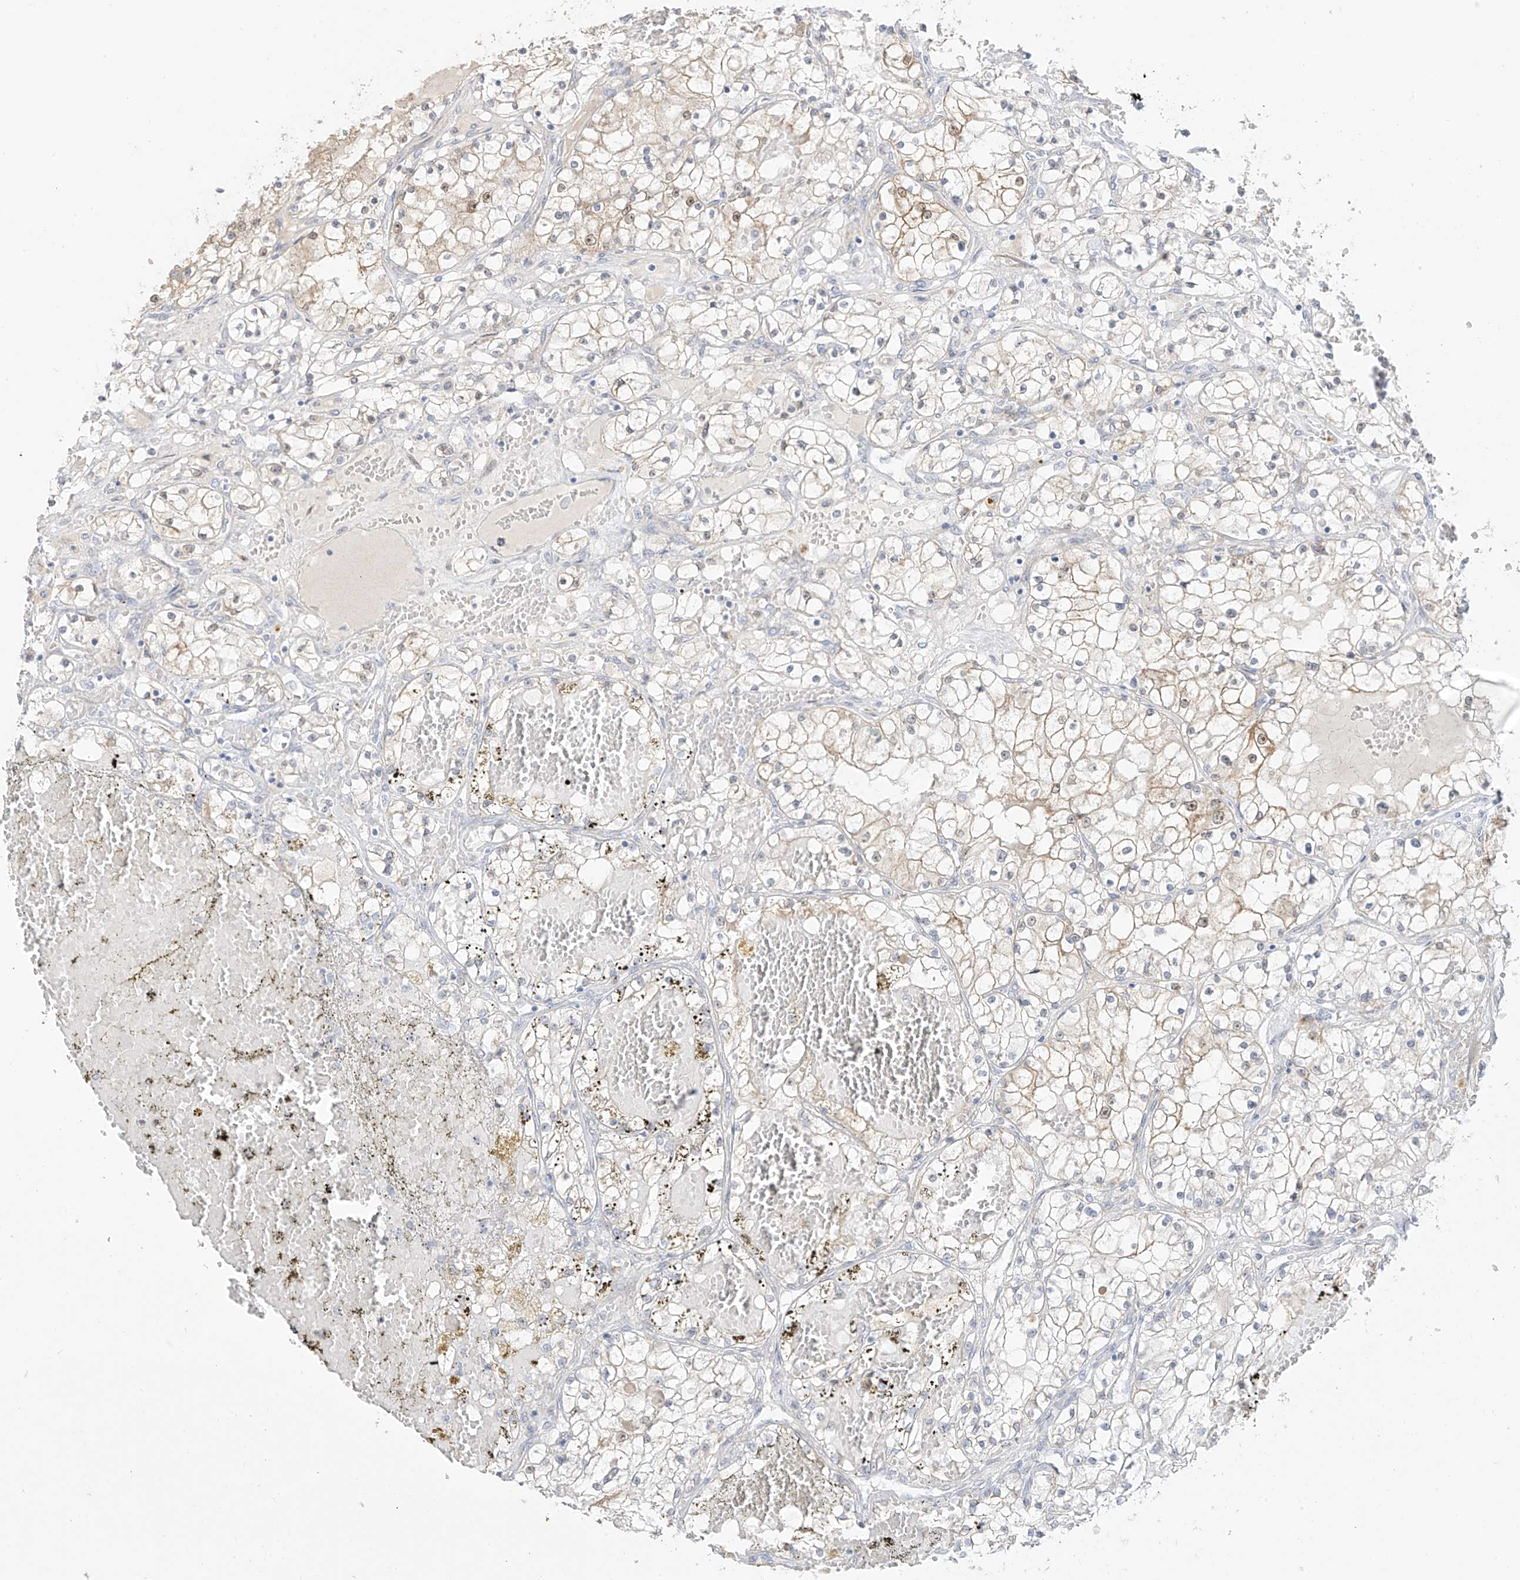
{"staining": {"intensity": "weak", "quantity": "<25%", "location": "cytoplasmic/membranous"}, "tissue": "renal cancer", "cell_type": "Tumor cells", "image_type": "cancer", "snomed": [{"axis": "morphology", "description": "Normal tissue, NOS"}, {"axis": "morphology", "description": "Adenocarcinoma, NOS"}, {"axis": "topography", "description": "Kidney"}], "caption": "This is a image of immunohistochemistry staining of renal cancer (adenocarcinoma), which shows no expression in tumor cells.", "gene": "DCDC2", "patient": {"sex": "male", "age": 68}}